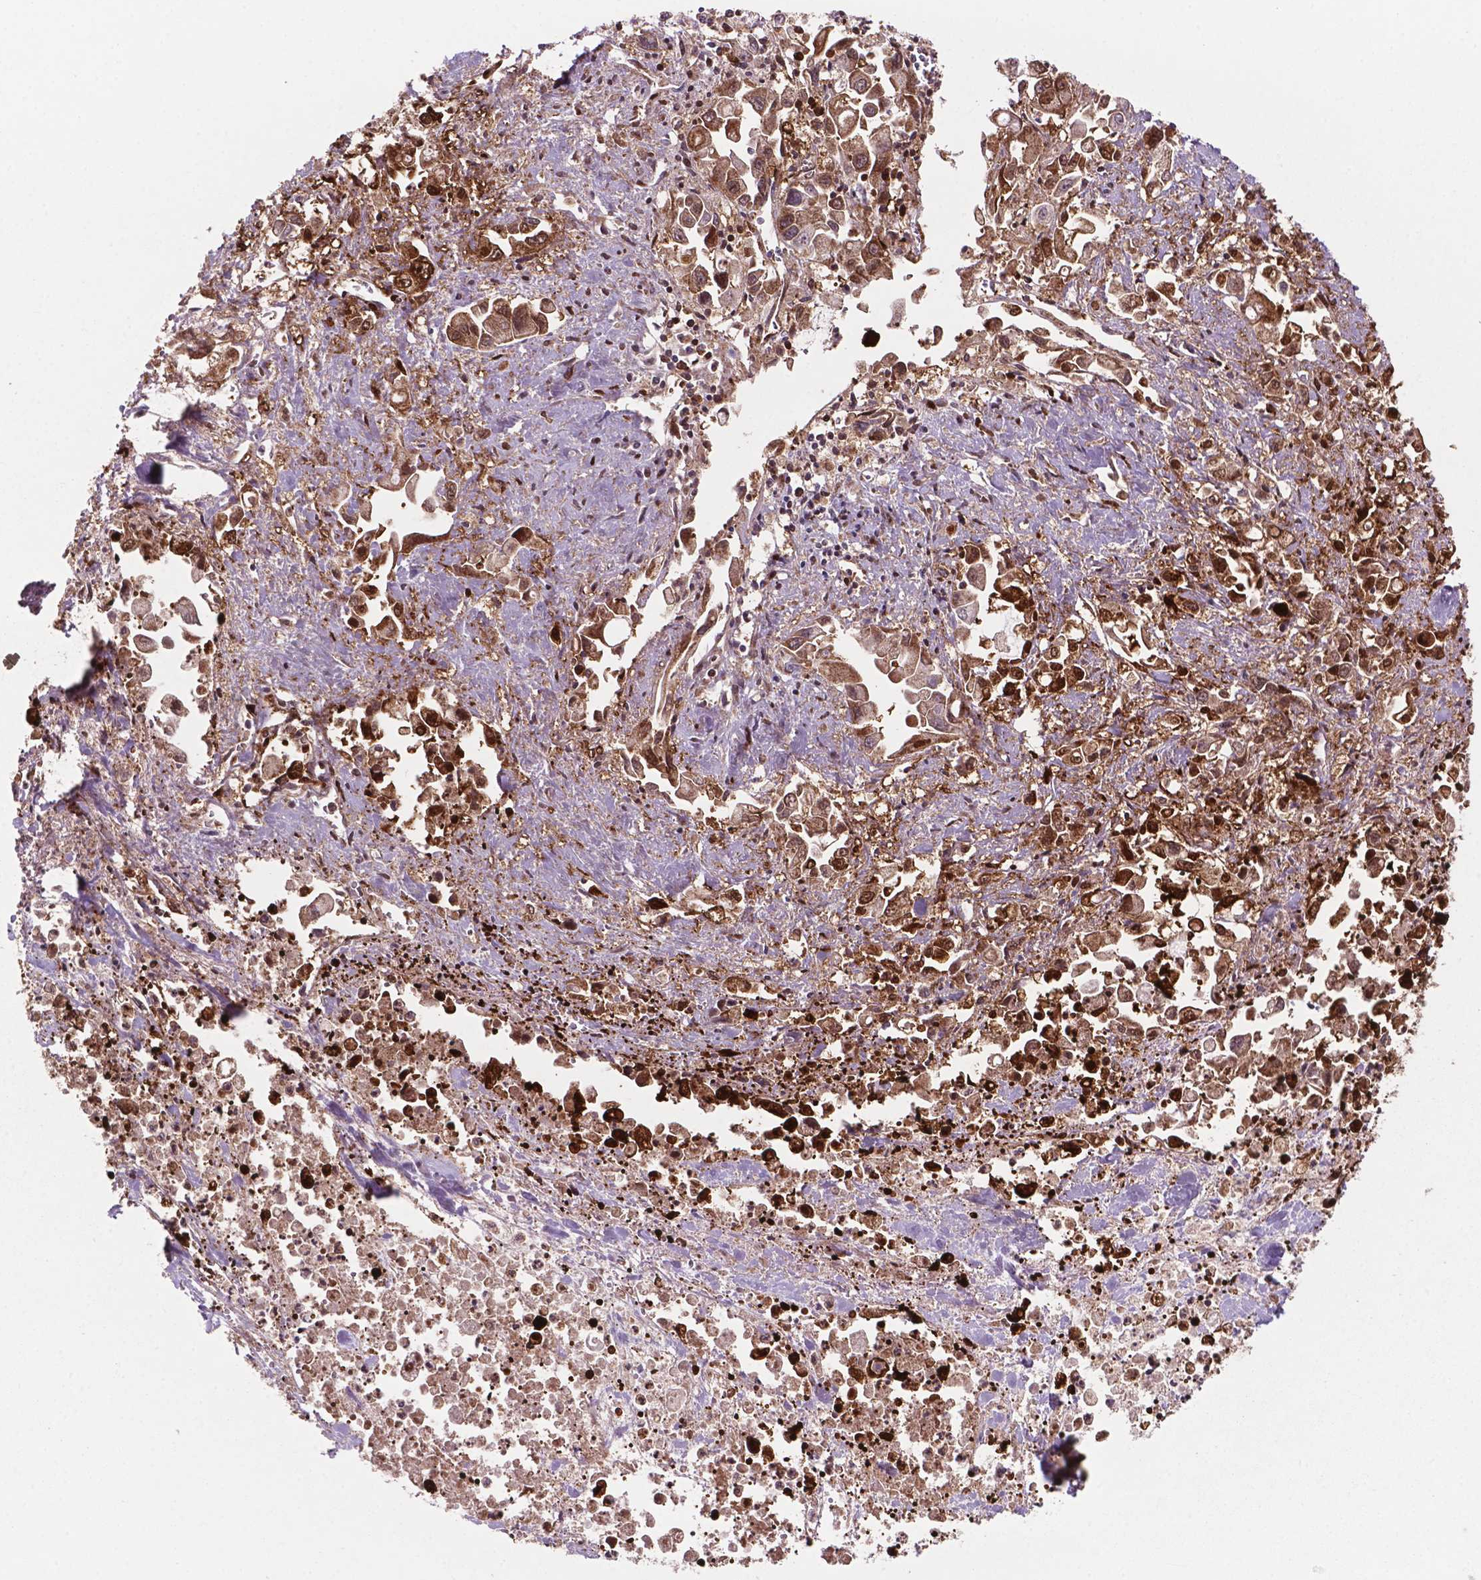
{"staining": {"intensity": "strong", "quantity": ">75%", "location": "cytoplasmic/membranous"}, "tissue": "pancreatic cancer", "cell_type": "Tumor cells", "image_type": "cancer", "snomed": [{"axis": "morphology", "description": "Adenocarcinoma, NOS"}, {"axis": "topography", "description": "Pancreas"}], "caption": "Pancreatic cancer (adenocarcinoma) tissue shows strong cytoplasmic/membranous positivity in about >75% of tumor cells, visualized by immunohistochemistry. The staining was performed using DAB (3,3'-diaminobenzidine), with brown indicating positive protein expression. Nuclei are stained blue with hematoxylin.", "gene": "LDHA", "patient": {"sex": "female", "age": 83}}